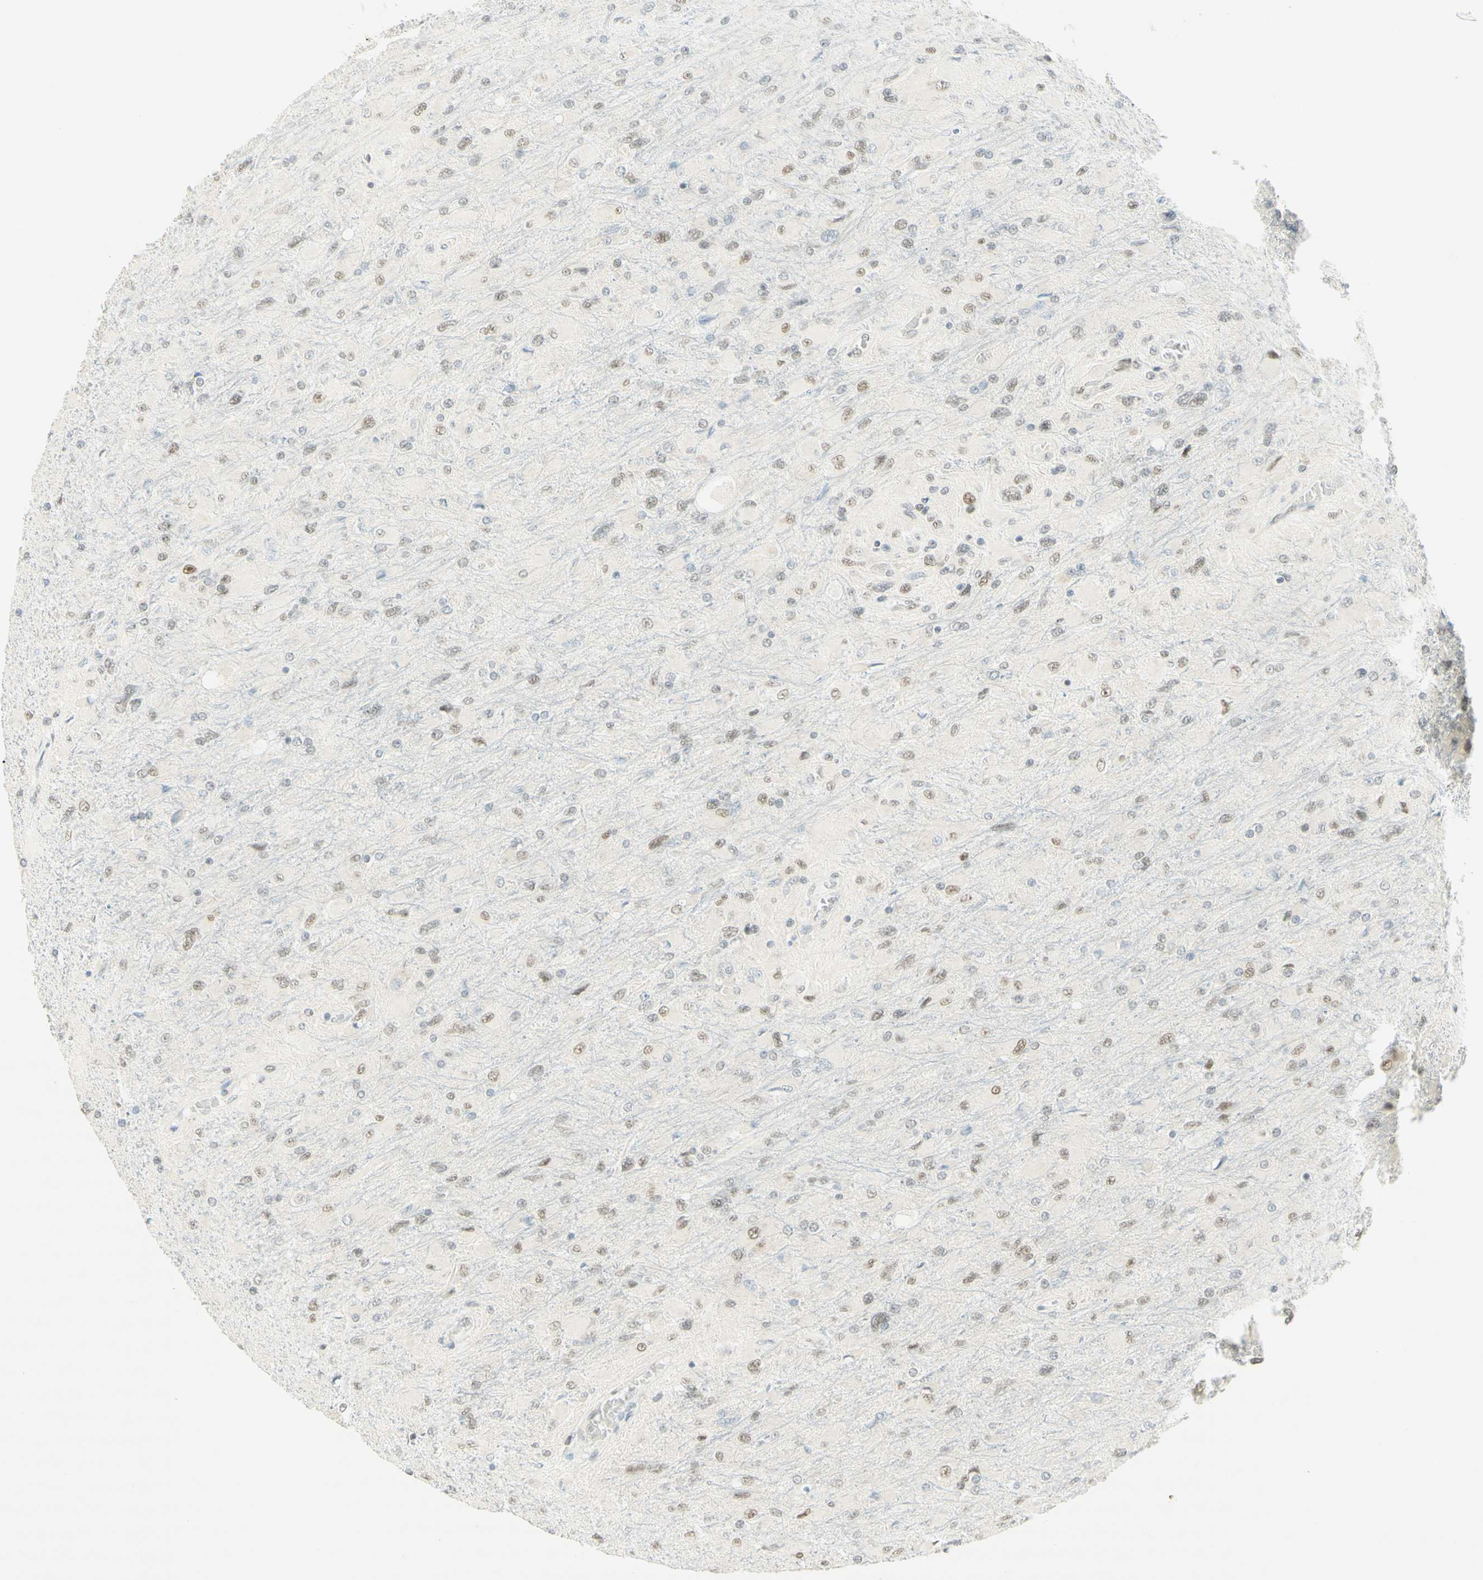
{"staining": {"intensity": "weak", "quantity": "25%-75%", "location": "nuclear"}, "tissue": "glioma", "cell_type": "Tumor cells", "image_type": "cancer", "snomed": [{"axis": "morphology", "description": "Glioma, malignant, High grade"}, {"axis": "topography", "description": "Cerebral cortex"}], "caption": "Protein expression by immunohistochemistry (IHC) reveals weak nuclear staining in approximately 25%-75% of tumor cells in malignant glioma (high-grade).", "gene": "PMS2", "patient": {"sex": "female", "age": 36}}